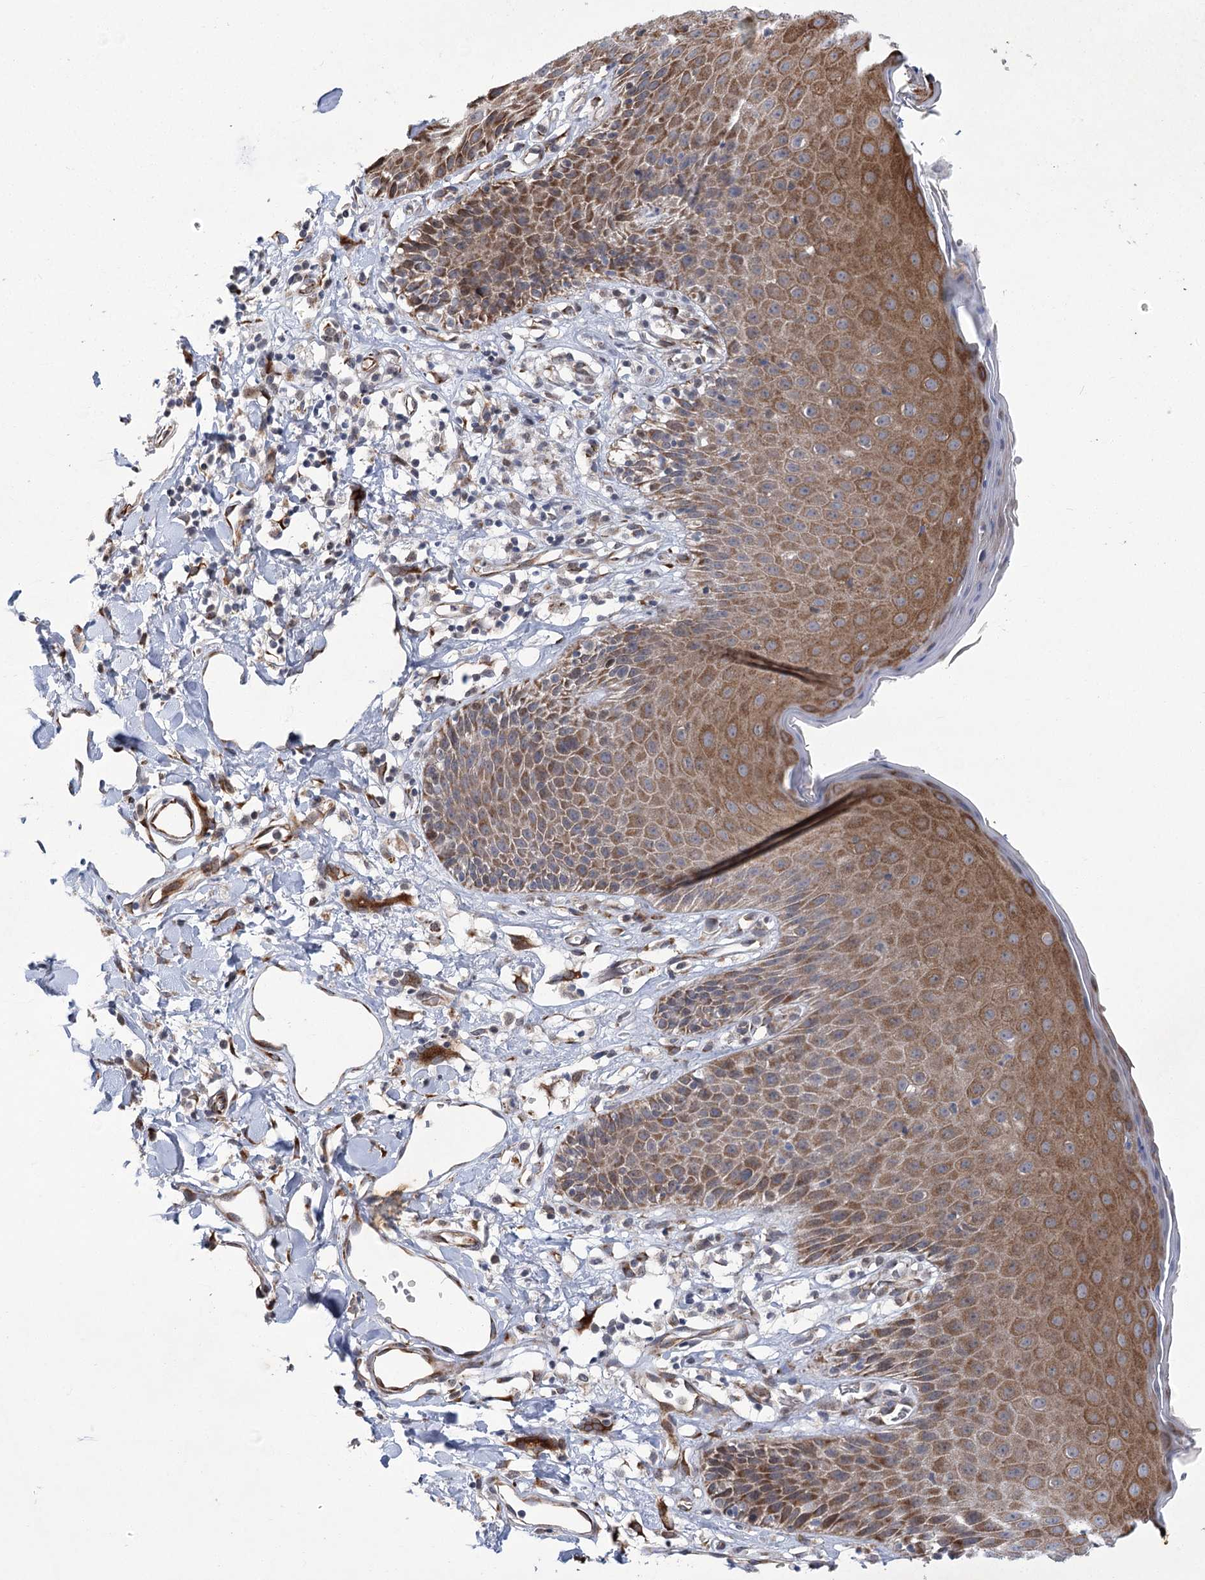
{"staining": {"intensity": "moderate", "quantity": ">75%", "location": "cytoplasmic/membranous"}, "tissue": "skin", "cell_type": "Epidermal cells", "image_type": "normal", "snomed": [{"axis": "morphology", "description": "Normal tissue, NOS"}, {"axis": "topography", "description": "Vulva"}], "caption": "About >75% of epidermal cells in benign human skin reveal moderate cytoplasmic/membranous protein staining as visualized by brown immunohistochemical staining.", "gene": "GCNT4", "patient": {"sex": "female", "age": 68}}